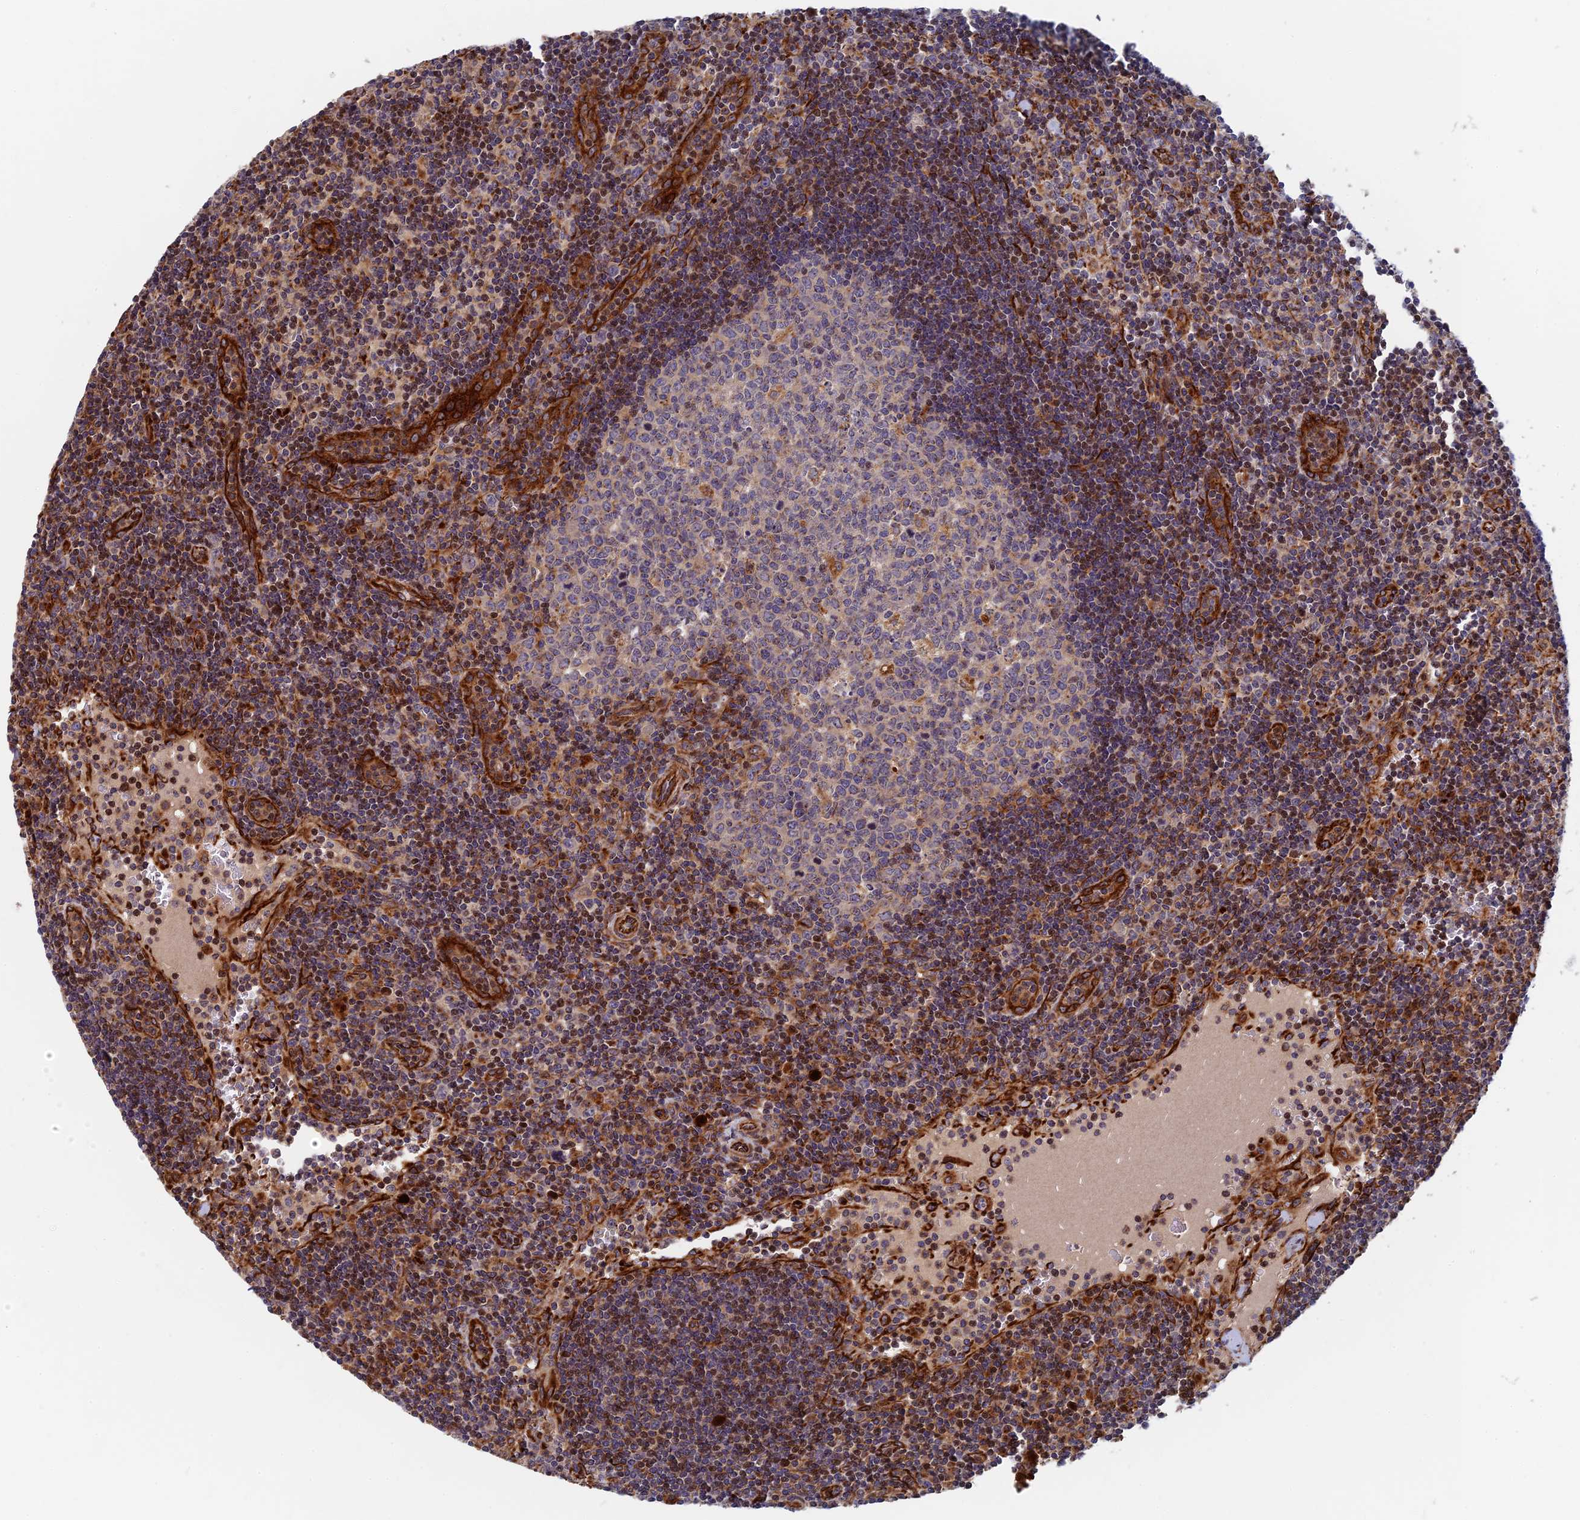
{"staining": {"intensity": "negative", "quantity": "none", "location": "none"}, "tissue": "lymph node", "cell_type": "Germinal center cells", "image_type": "normal", "snomed": [{"axis": "morphology", "description": "Normal tissue, NOS"}, {"axis": "topography", "description": "Lymph node"}], "caption": "IHC histopathology image of normal lymph node: lymph node stained with DAB (3,3'-diaminobenzidine) displays no significant protein staining in germinal center cells.", "gene": "PPP2R3C", "patient": {"sex": "female", "age": 32}}